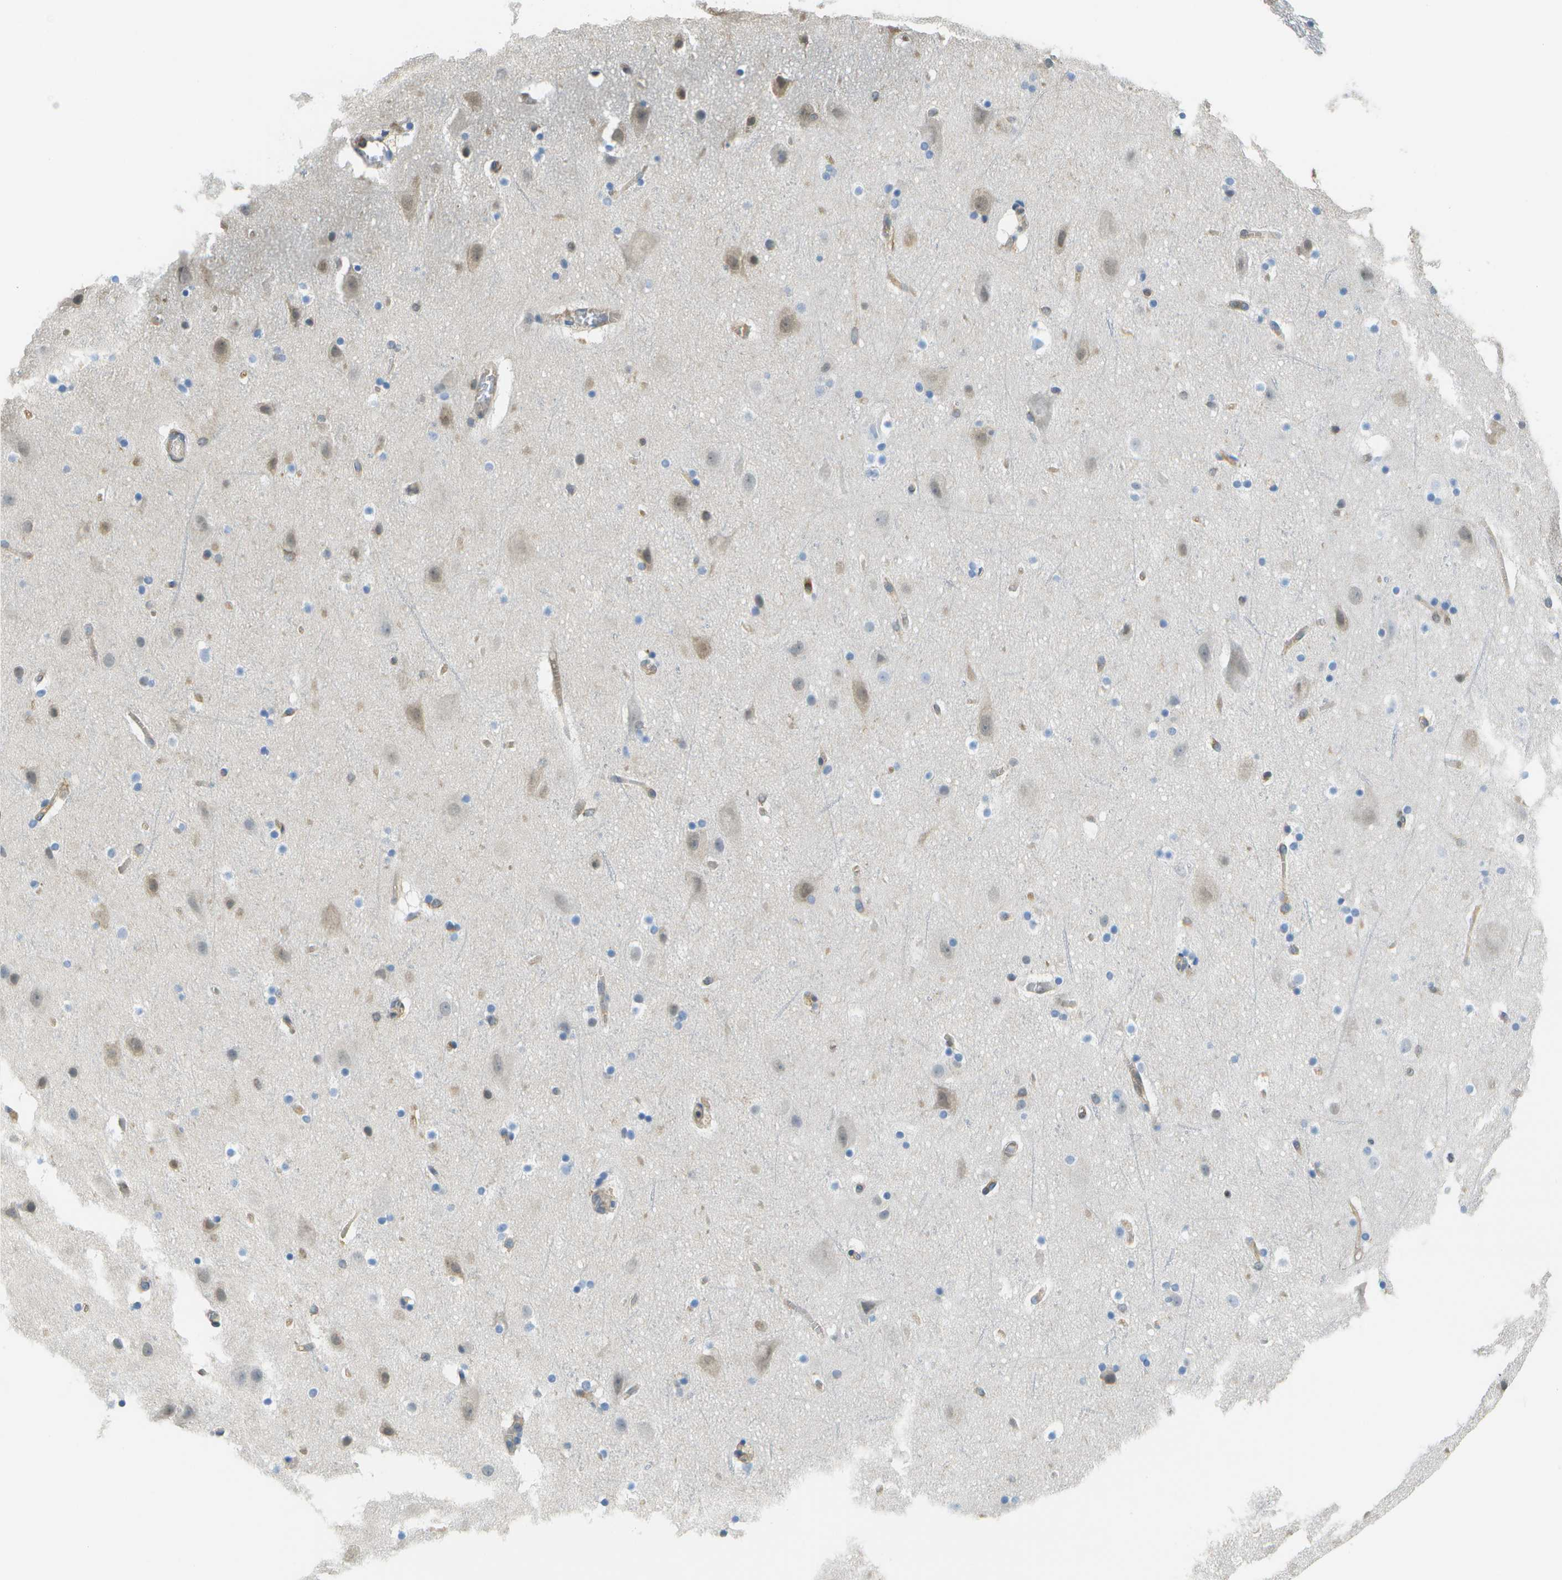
{"staining": {"intensity": "weak", "quantity": ">75%", "location": "cytoplasmic/membranous"}, "tissue": "cerebral cortex", "cell_type": "Endothelial cells", "image_type": "normal", "snomed": [{"axis": "morphology", "description": "Normal tissue, NOS"}, {"axis": "topography", "description": "Cerebral cortex"}], "caption": "Human cerebral cortex stained with a brown dye exhibits weak cytoplasmic/membranous positive expression in about >75% of endothelial cells.", "gene": "RCSD1", "patient": {"sex": "male", "age": 45}}